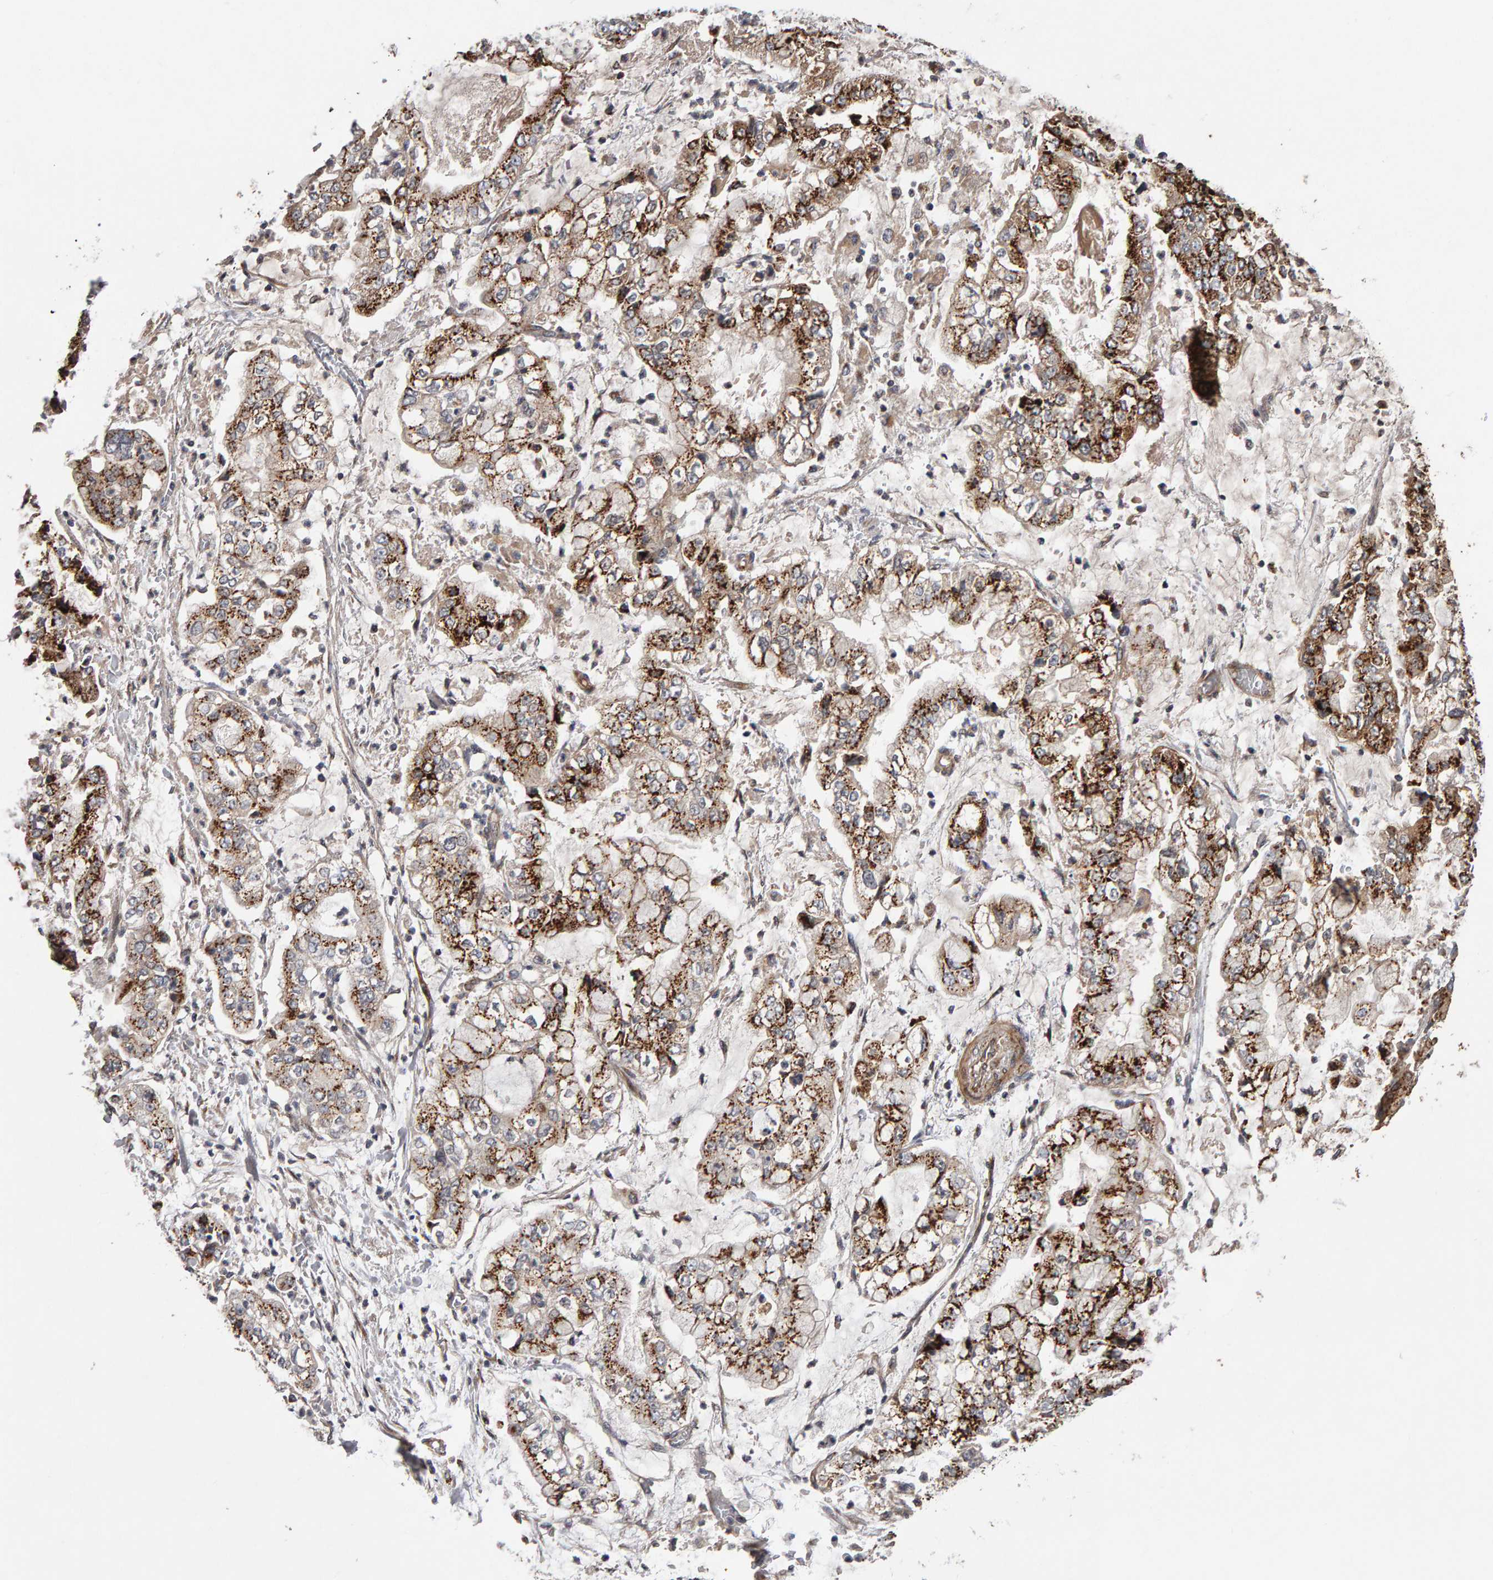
{"staining": {"intensity": "strong", "quantity": ">75%", "location": "cytoplasmic/membranous"}, "tissue": "stomach cancer", "cell_type": "Tumor cells", "image_type": "cancer", "snomed": [{"axis": "morphology", "description": "Adenocarcinoma, NOS"}, {"axis": "topography", "description": "Stomach"}], "caption": "Immunohistochemistry photomicrograph of neoplastic tissue: adenocarcinoma (stomach) stained using immunohistochemistry (IHC) displays high levels of strong protein expression localized specifically in the cytoplasmic/membranous of tumor cells, appearing as a cytoplasmic/membranous brown color.", "gene": "CANT1", "patient": {"sex": "male", "age": 76}}